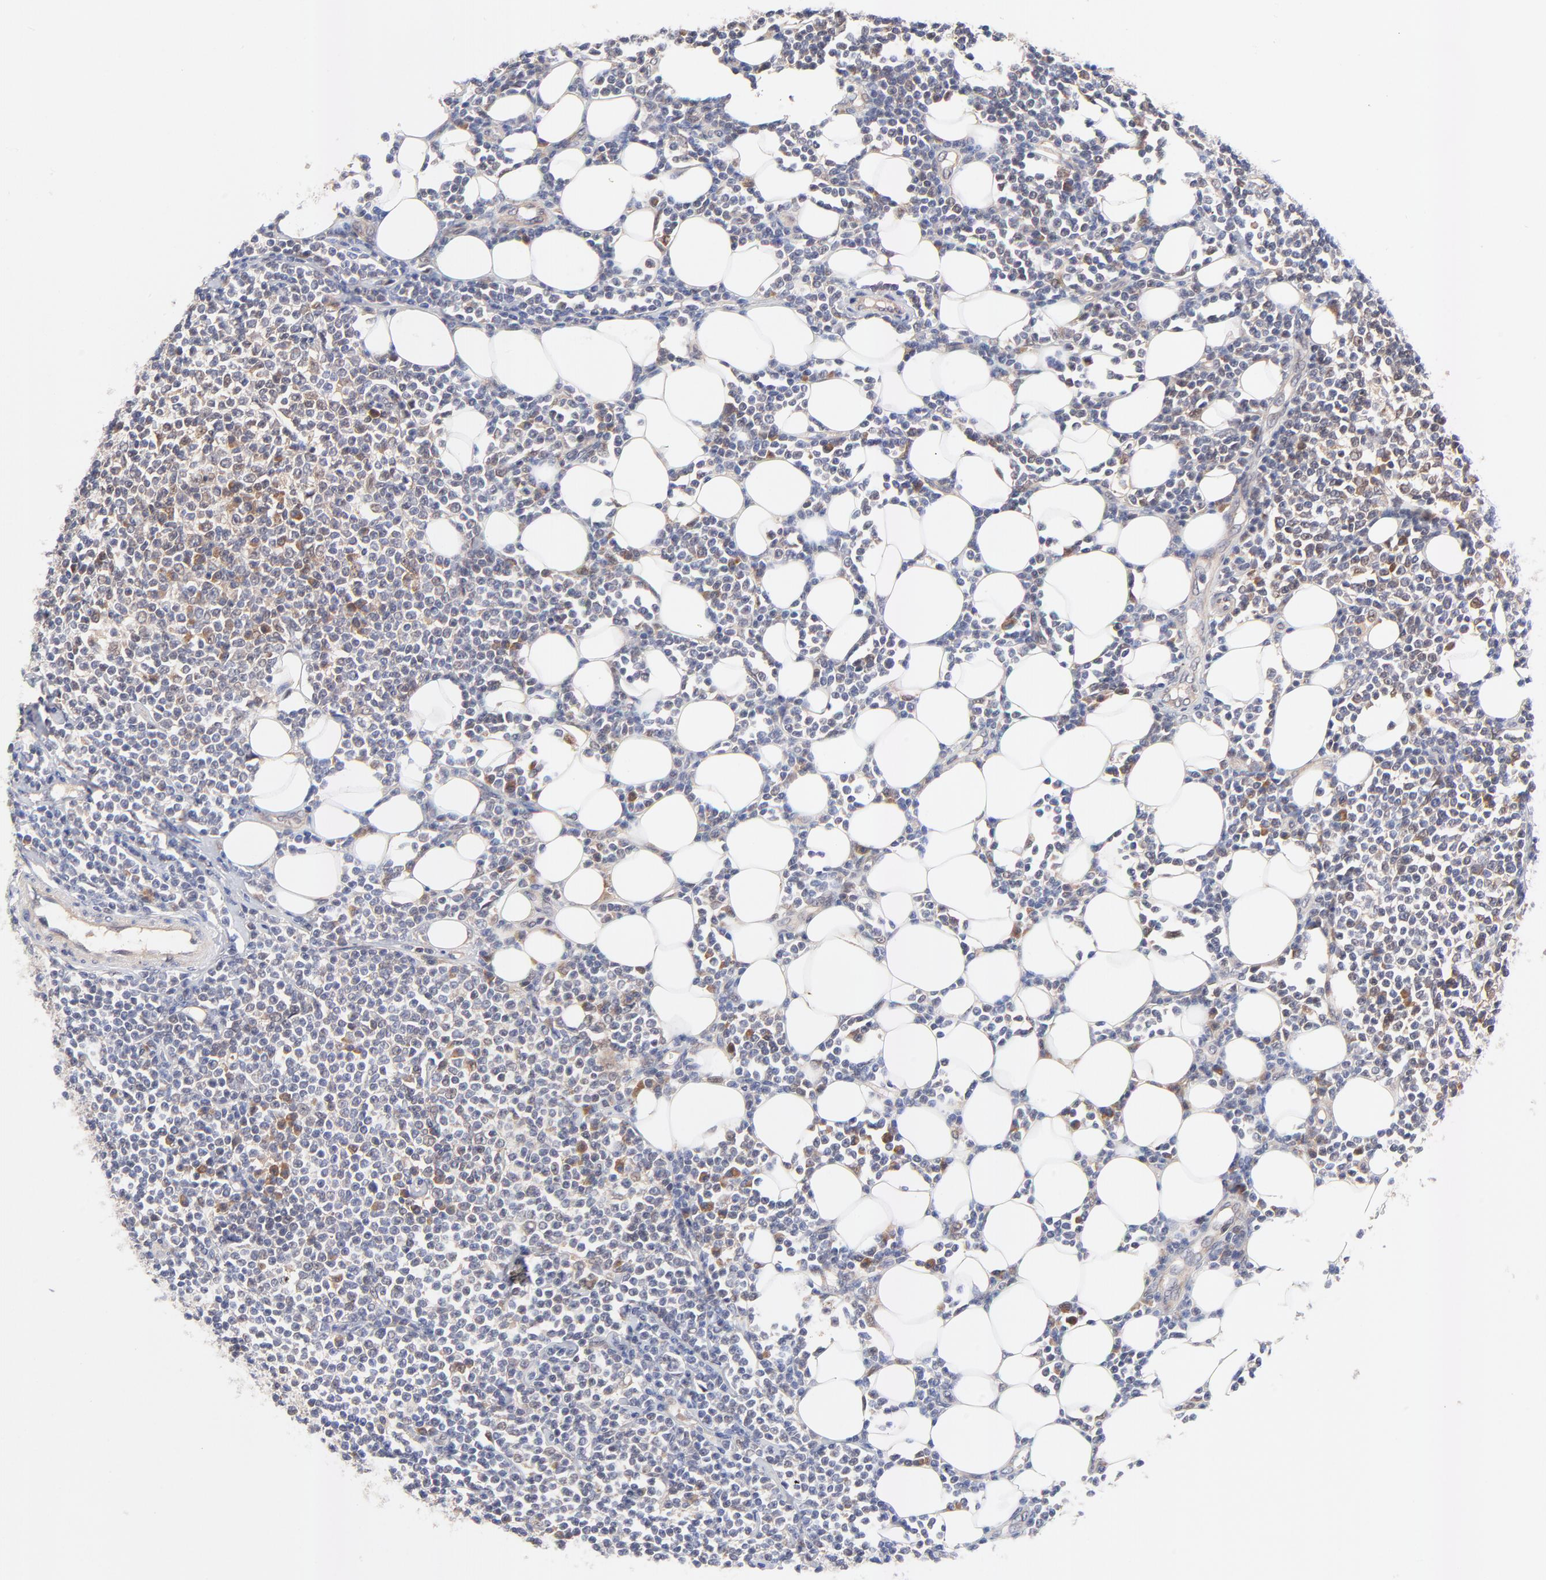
{"staining": {"intensity": "moderate", "quantity": "<25%", "location": "cytoplasmic/membranous,nuclear"}, "tissue": "lymphoma", "cell_type": "Tumor cells", "image_type": "cancer", "snomed": [{"axis": "morphology", "description": "Malignant lymphoma, non-Hodgkin's type, Low grade"}, {"axis": "topography", "description": "Soft tissue"}], "caption": "Protein staining of lymphoma tissue shows moderate cytoplasmic/membranous and nuclear staining in approximately <25% of tumor cells.", "gene": "TXNL1", "patient": {"sex": "male", "age": 92}}